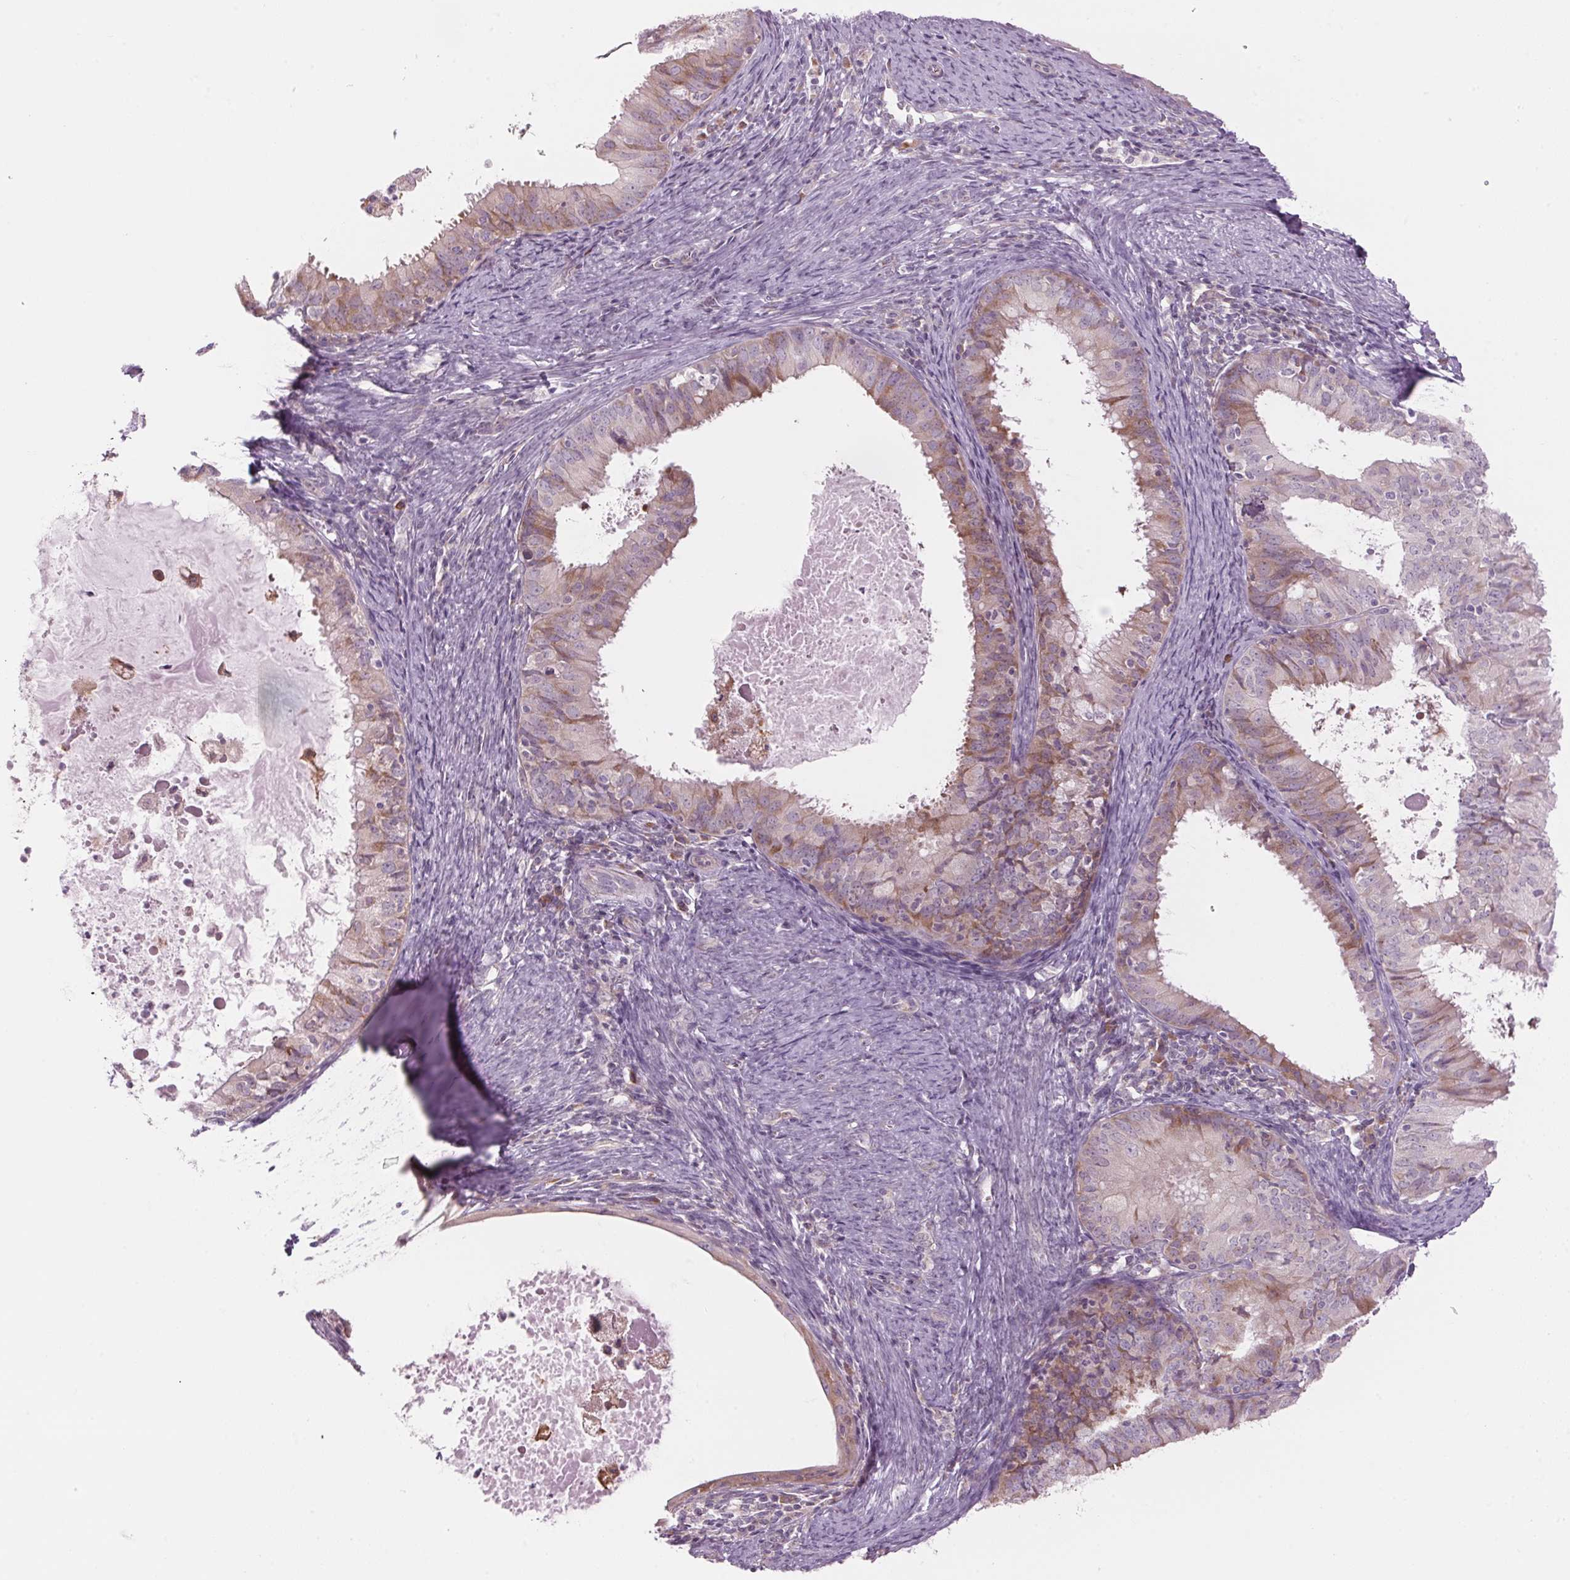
{"staining": {"intensity": "weak", "quantity": "25%-75%", "location": "cytoplasmic/membranous"}, "tissue": "endometrial cancer", "cell_type": "Tumor cells", "image_type": "cancer", "snomed": [{"axis": "morphology", "description": "Adenocarcinoma, NOS"}, {"axis": "topography", "description": "Endometrium"}], "caption": "Immunohistochemical staining of adenocarcinoma (endometrial) shows low levels of weak cytoplasmic/membranous staining in approximately 25%-75% of tumor cells. The staining was performed using DAB, with brown indicating positive protein expression. Nuclei are stained blue with hematoxylin.", "gene": "GNMT", "patient": {"sex": "female", "age": 57}}